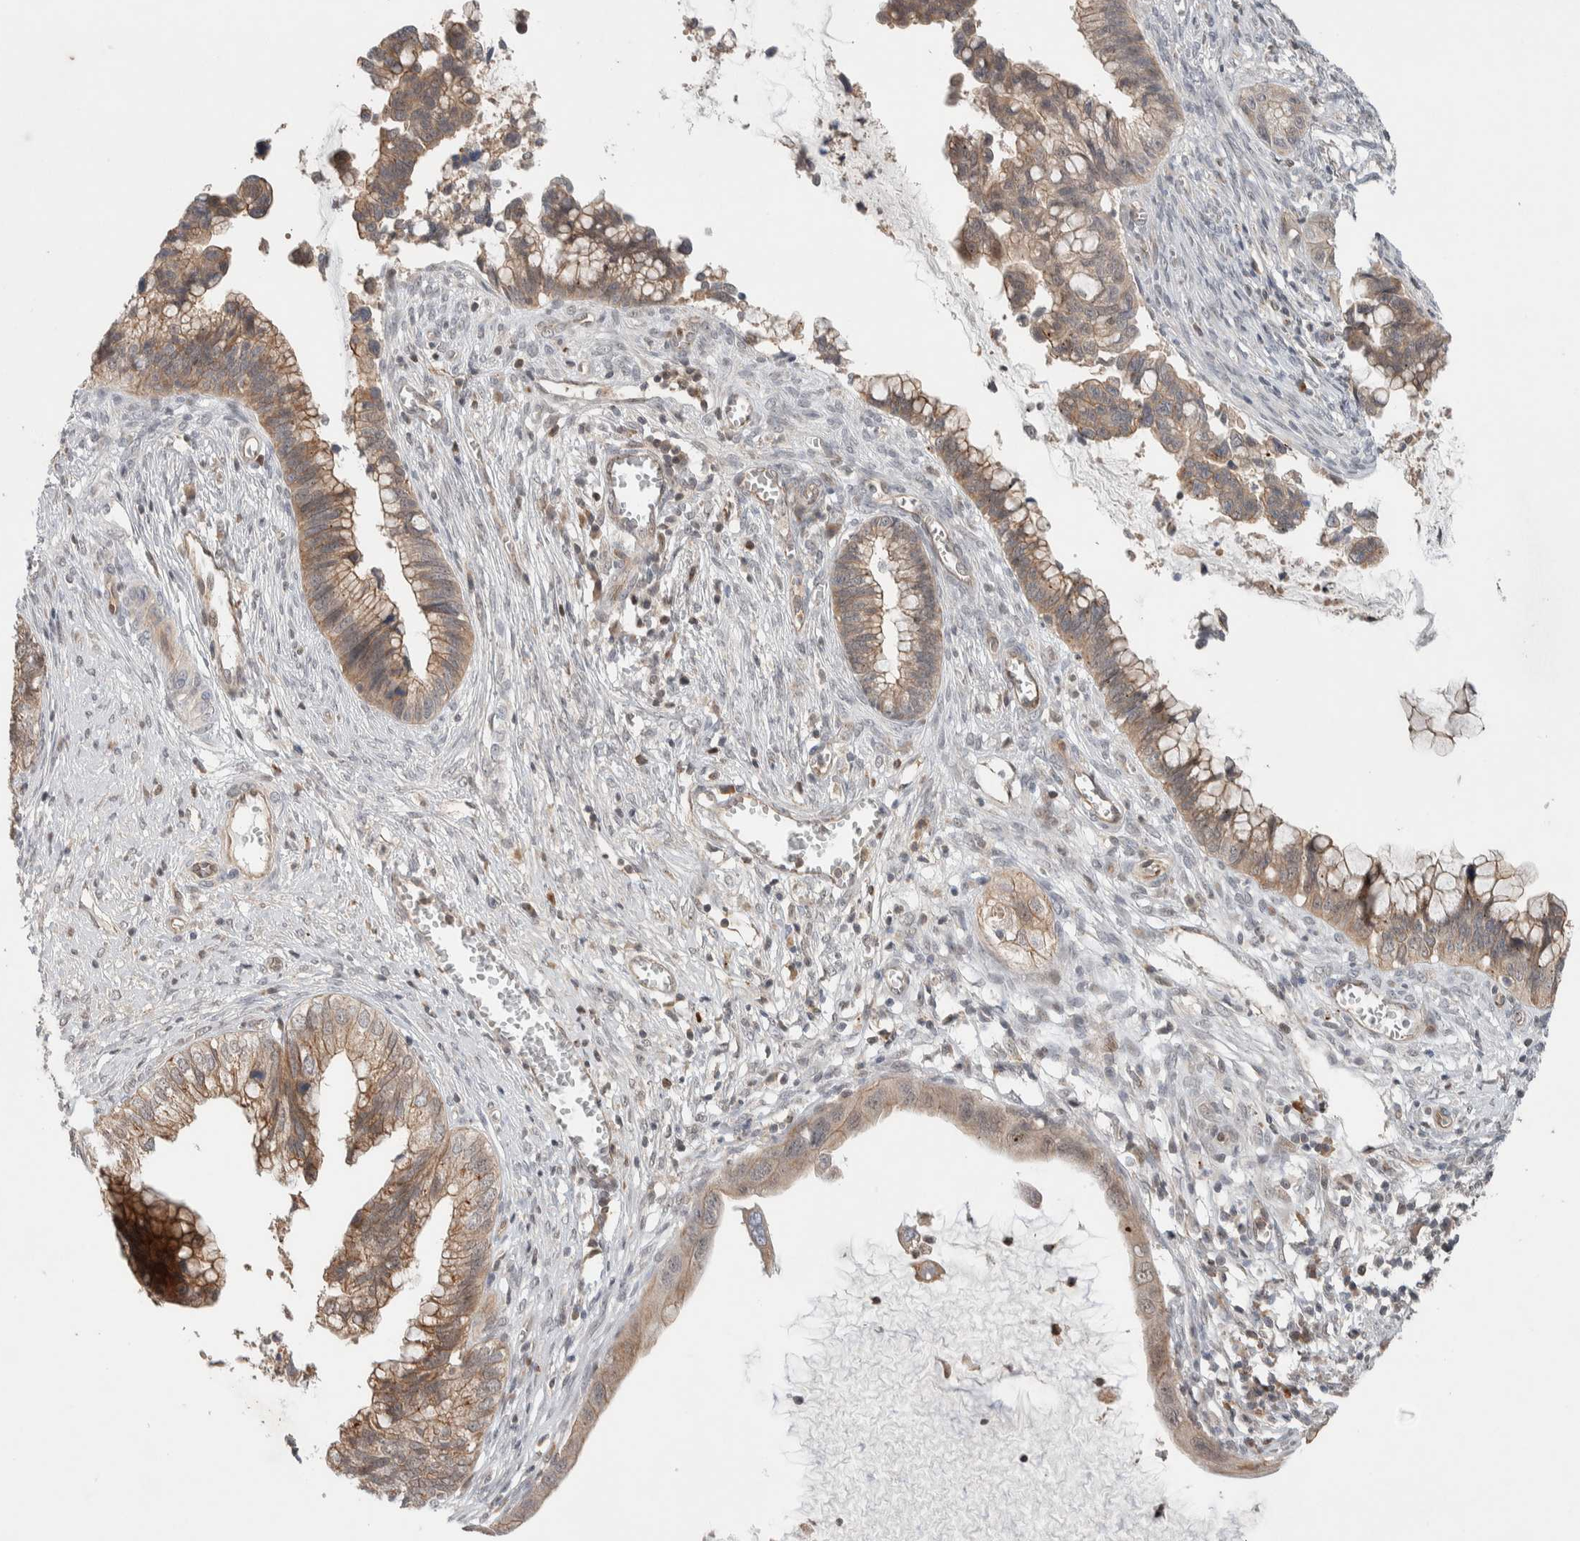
{"staining": {"intensity": "moderate", "quantity": ">75%", "location": "cytoplasmic/membranous"}, "tissue": "cervical cancer", "cell_type": "Tumor cells", "image_type": "cancer", "snomed": [{"axis": "morphology", "description": "Adenocarcinoma, NOS"}, {"axis": "topography", "description": "Cervix"}], "caption": "The immunohistochemical stain shows moderate cytoplasmic/membranous staining in tumor cells of adenocarcinoma (cervical) tissue. (DAB IHC, brown staining for protein, blue staining for nuclei).", "gene": "DEPTOR", "patient": {"sex": "female", "age": 44}}